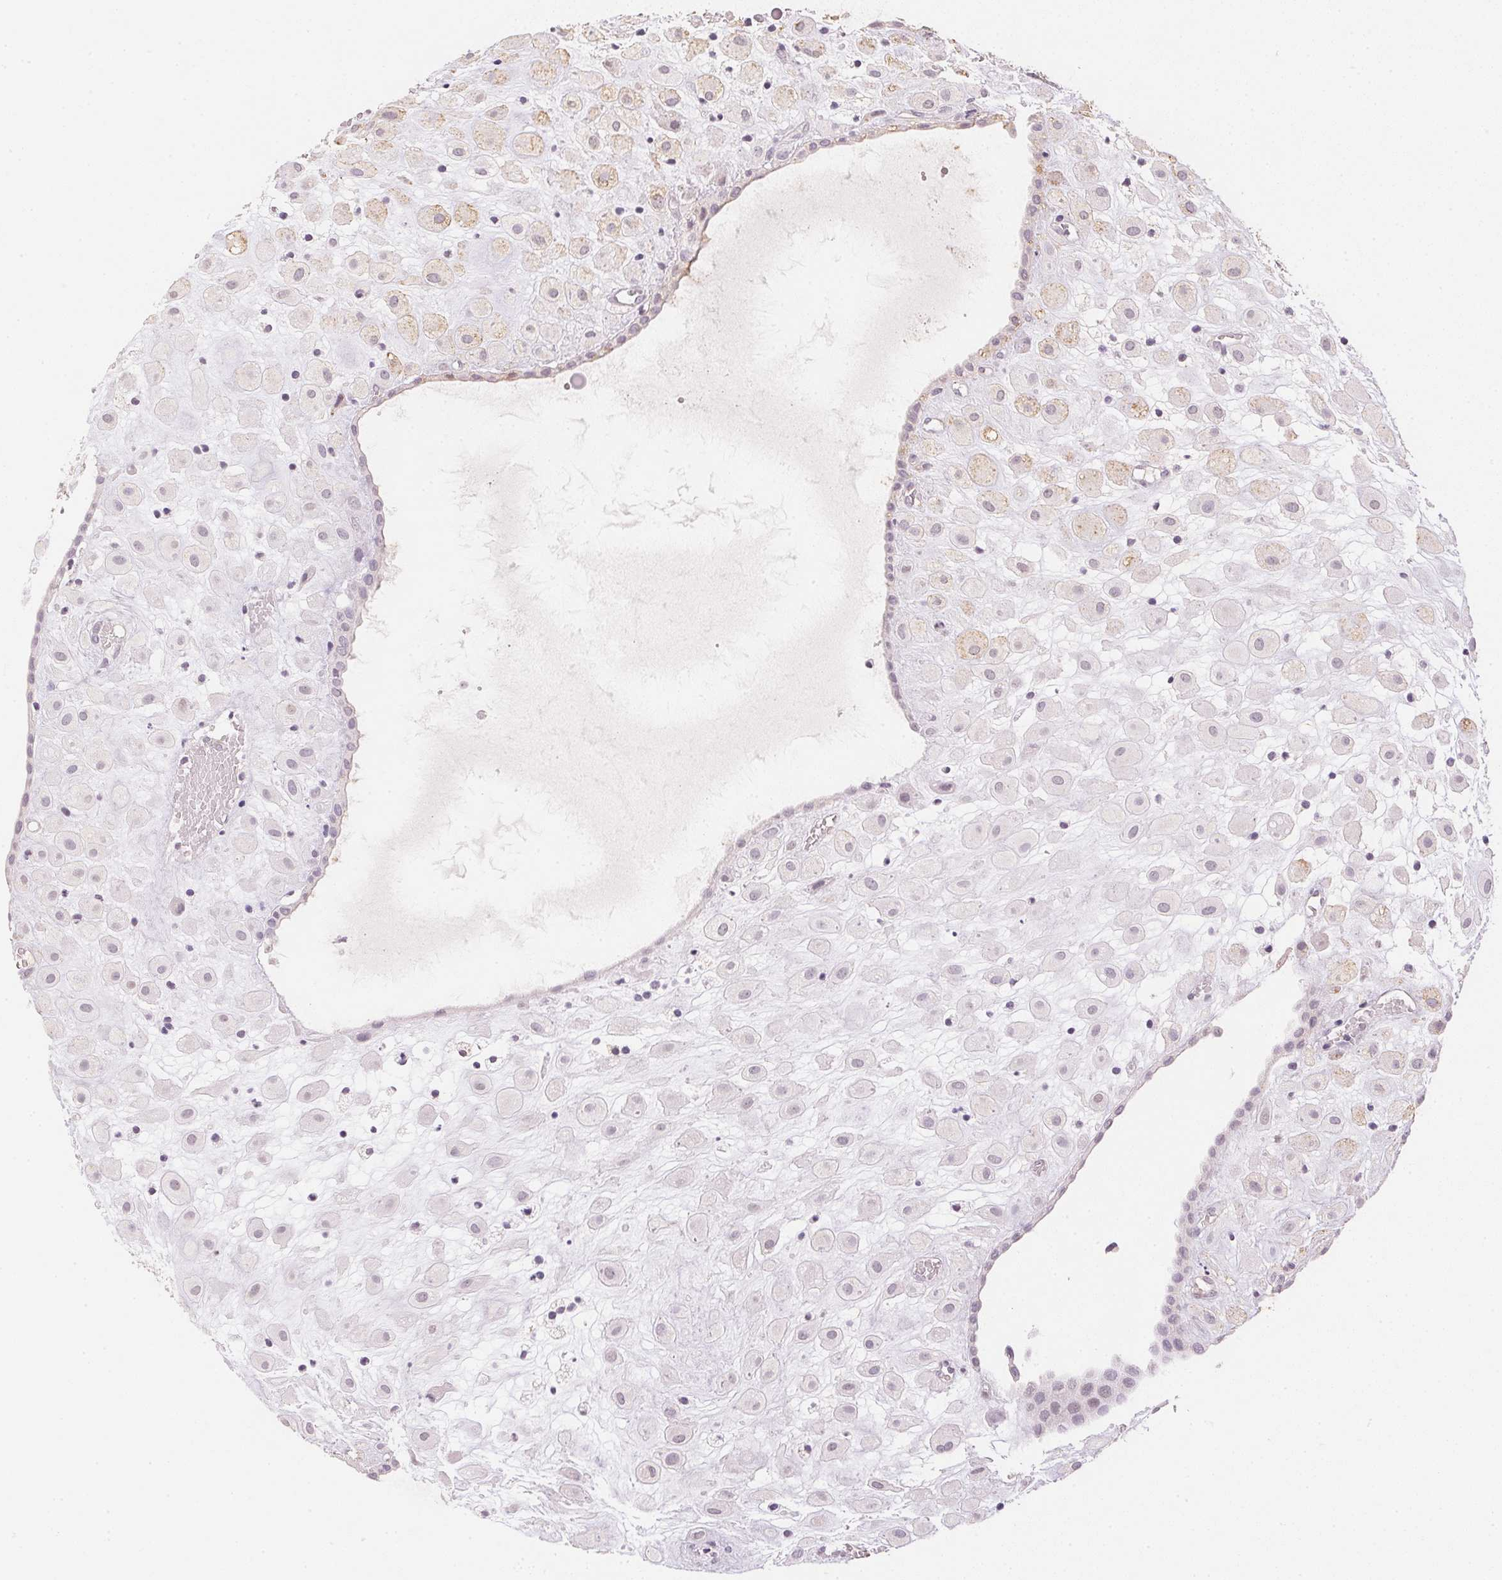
{"staining": {"intensity": "negative", "quantity": "none", "location": "none"}, "tissue": "placenta", "cell_type": "Decidual cells", "image_type": "normal", "snomed": [{"axis": "morphology", "description": "Normal tissue, NOS"}, {"axis": "topography", "description": "Placenta"}], "caption": "The photomicrograph shows no staining of decidual cells in benign placenta.", "gene": "SMTN", "patient": {"sex": "female", "age": 24}}